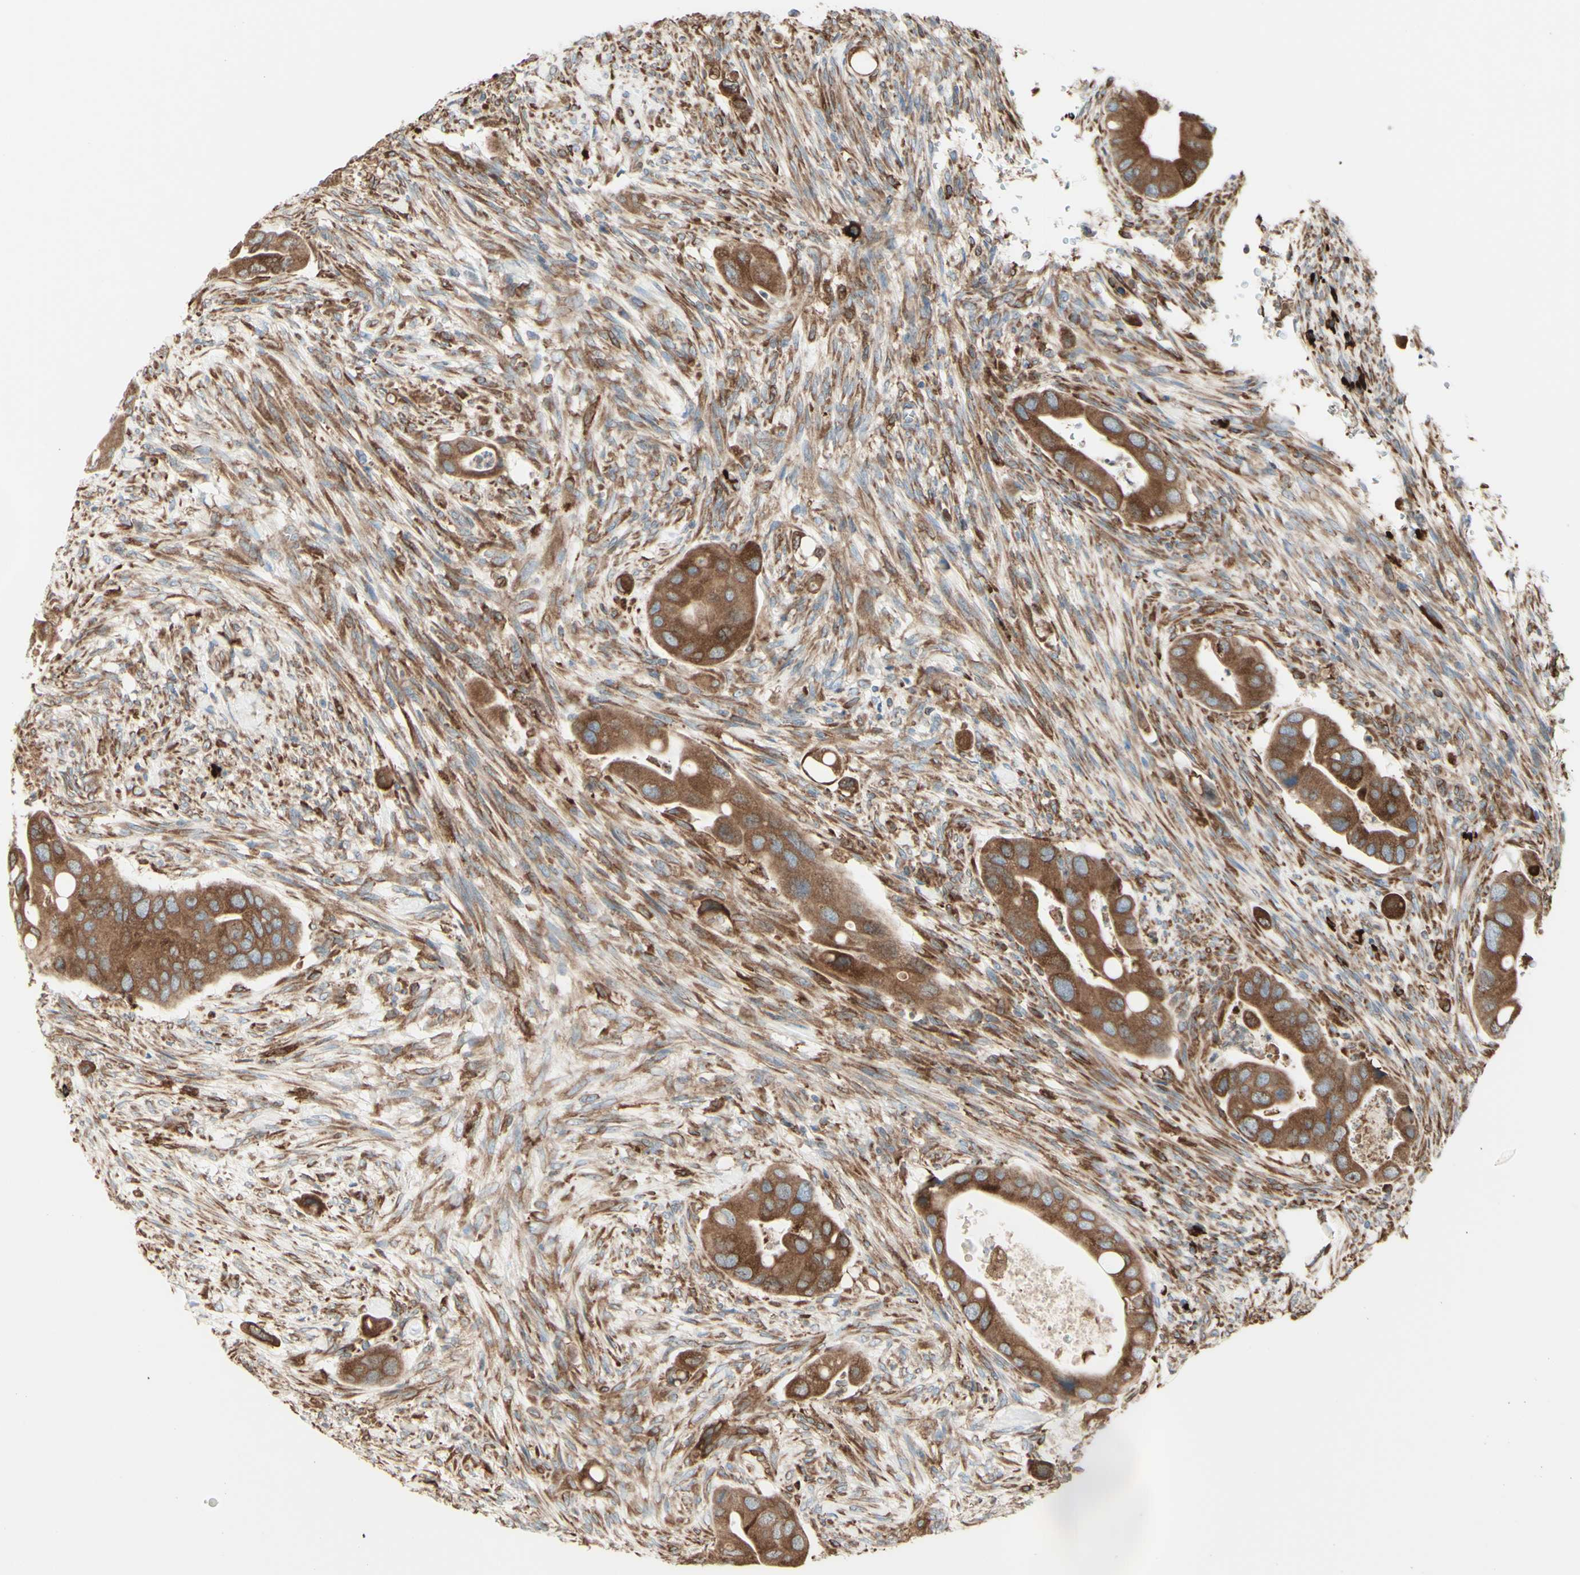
{"staining": {"intensity": "moderate", "quantity": ">75%", "location": "cytoplasmic/membranous"}, "tissue": "colorectal cancer", "cell_type": "Tumor cells", "image_type": "cancer", "snomed": [{"axis": "morphology", "description": "Adenocarcinoma, NOS"}, {"axis": "topography", "description": "Rectum"}], "caption": "Immunohistochemistry (DAB (3,3'-diaminobenzidine)) staining of human adenocarcinoma (colorectal) exhibits moderate cytoplasmic/membranous protein expression in approximately >75% of tumor cells.", "gene": "DNAJB11", "patient": {"sex": "female", "age": 57}}